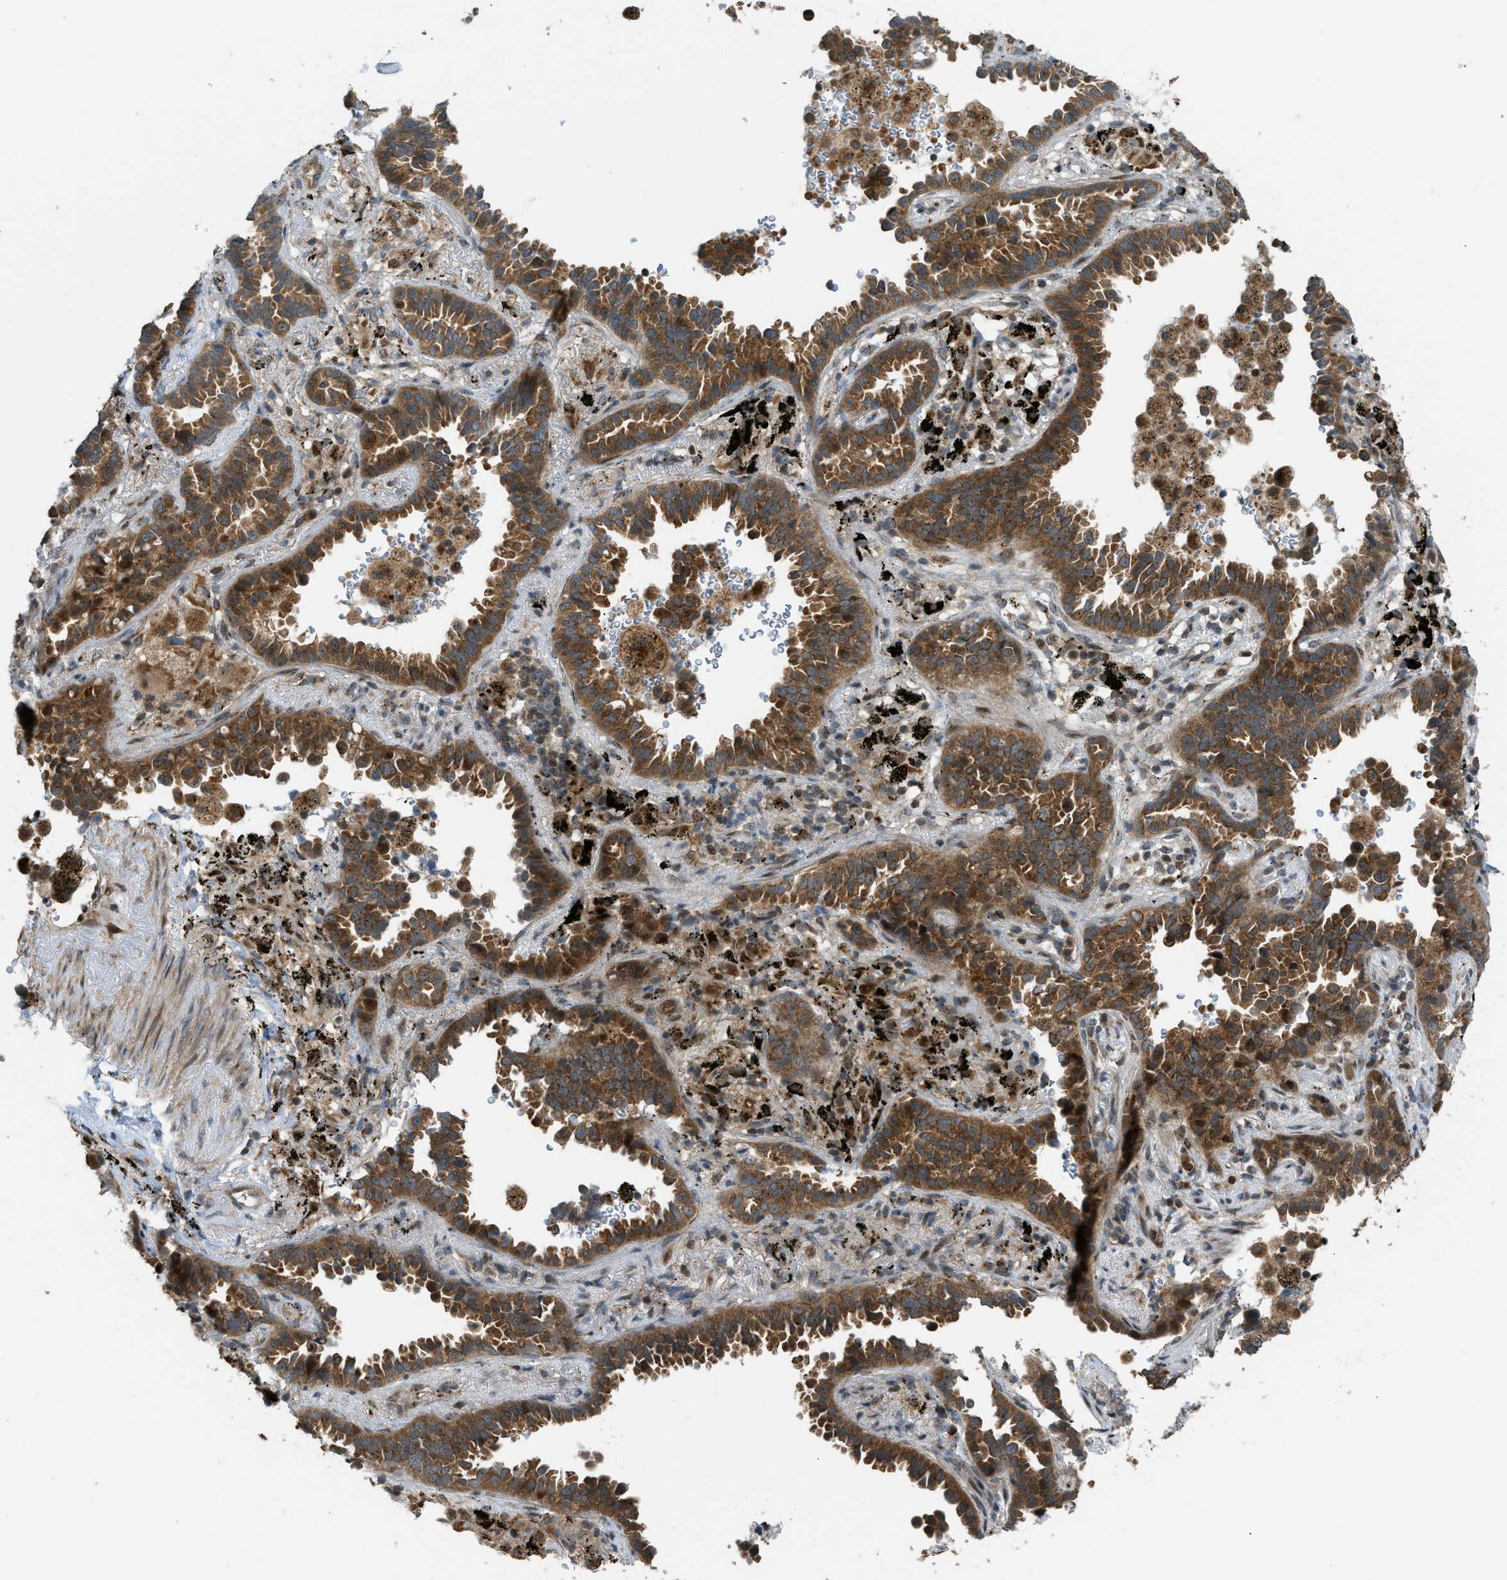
{"staining": {"intensity": "strong", "quantity": ">75%", "location": "cytoplasmic/membranous"}, "tissue": "lung cancer", "cell_type": "Tumor cells", "image_type": "cancer", "snomed": [{"axis": "morphology", "description": "Normal tissue, NOS"}, {"axis": "morphology", "description": "Adenocarcinoma, NOS"}, {"axis": "topography", "description": "Lung"}], "caption": "Human adenocarcinoma (lung) stained for a protein (brown) demonstrates strong cytoplasmic/membranous positive positivity in about >75% of tumor cells.", "gene": "CCDC186", "patient": {"sex": "male", "age": 59}}